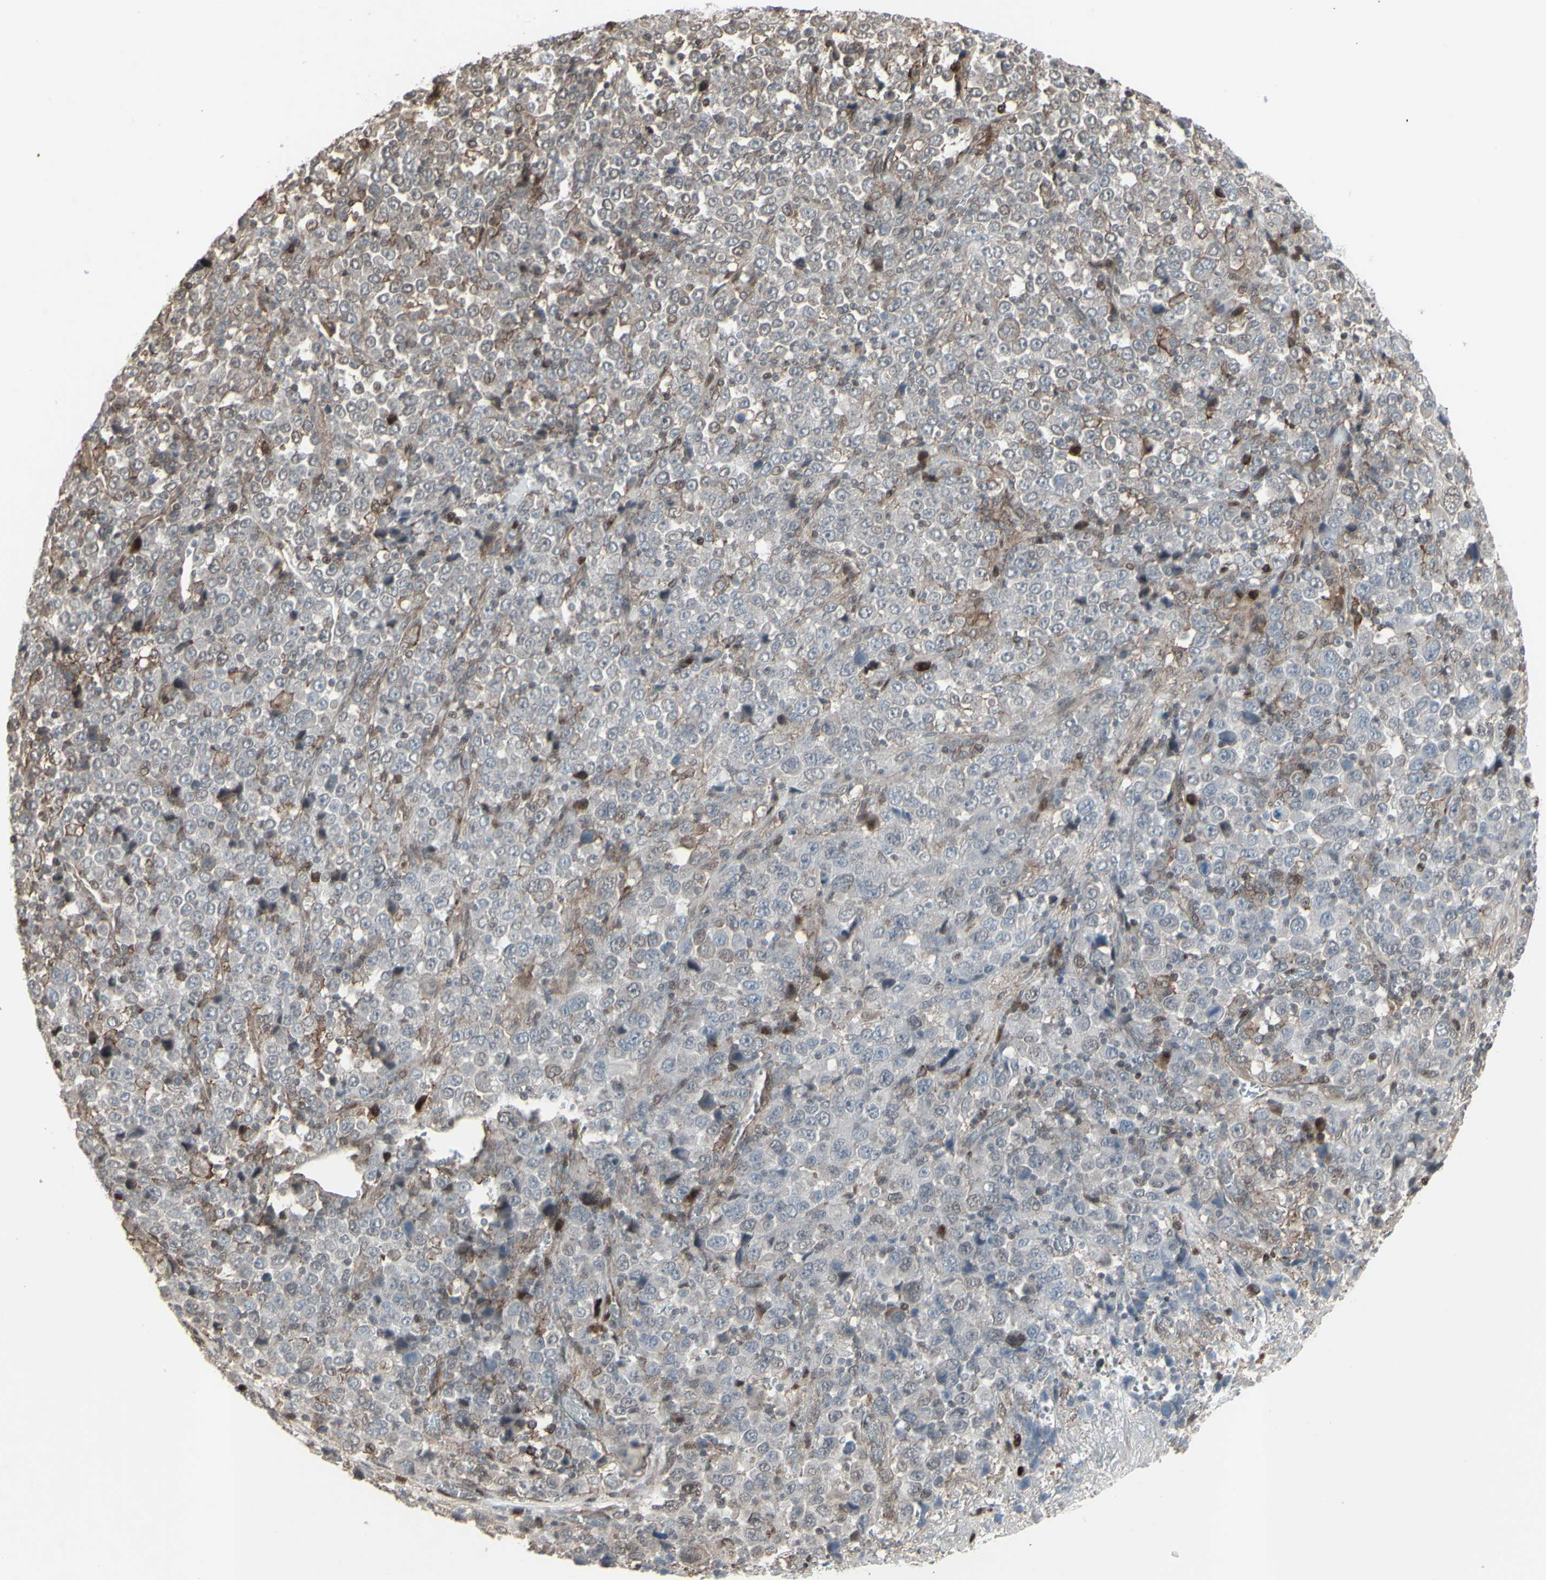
{"staining": {"intensity": "weak", "quantity": "25%-75%", "location": "cytoplasmic/membranous"}, "tissue": "stomach cancer", "cell_type": "Tumor cells", "image_type": "cancer", "snomed": [{"axis": "morphology", "description": "Normal tissue, NOS"}, {"axis": "morphology", "description": "Adenocarcinoma, NOS"}, {"axis": "topography", "description": "Stomach, upper"}, {"axis": "topography", "description": "Stomach"}], "caption": "About 25%-75% of tumor cells in human stomach cancer (adenocarcinoma) reveal weak cytoplasmic/membranous protein staining as visualized by brown immunohistochemical staining.", "gene": "CD33", "patient": {"sex": "male", "age": 59}}